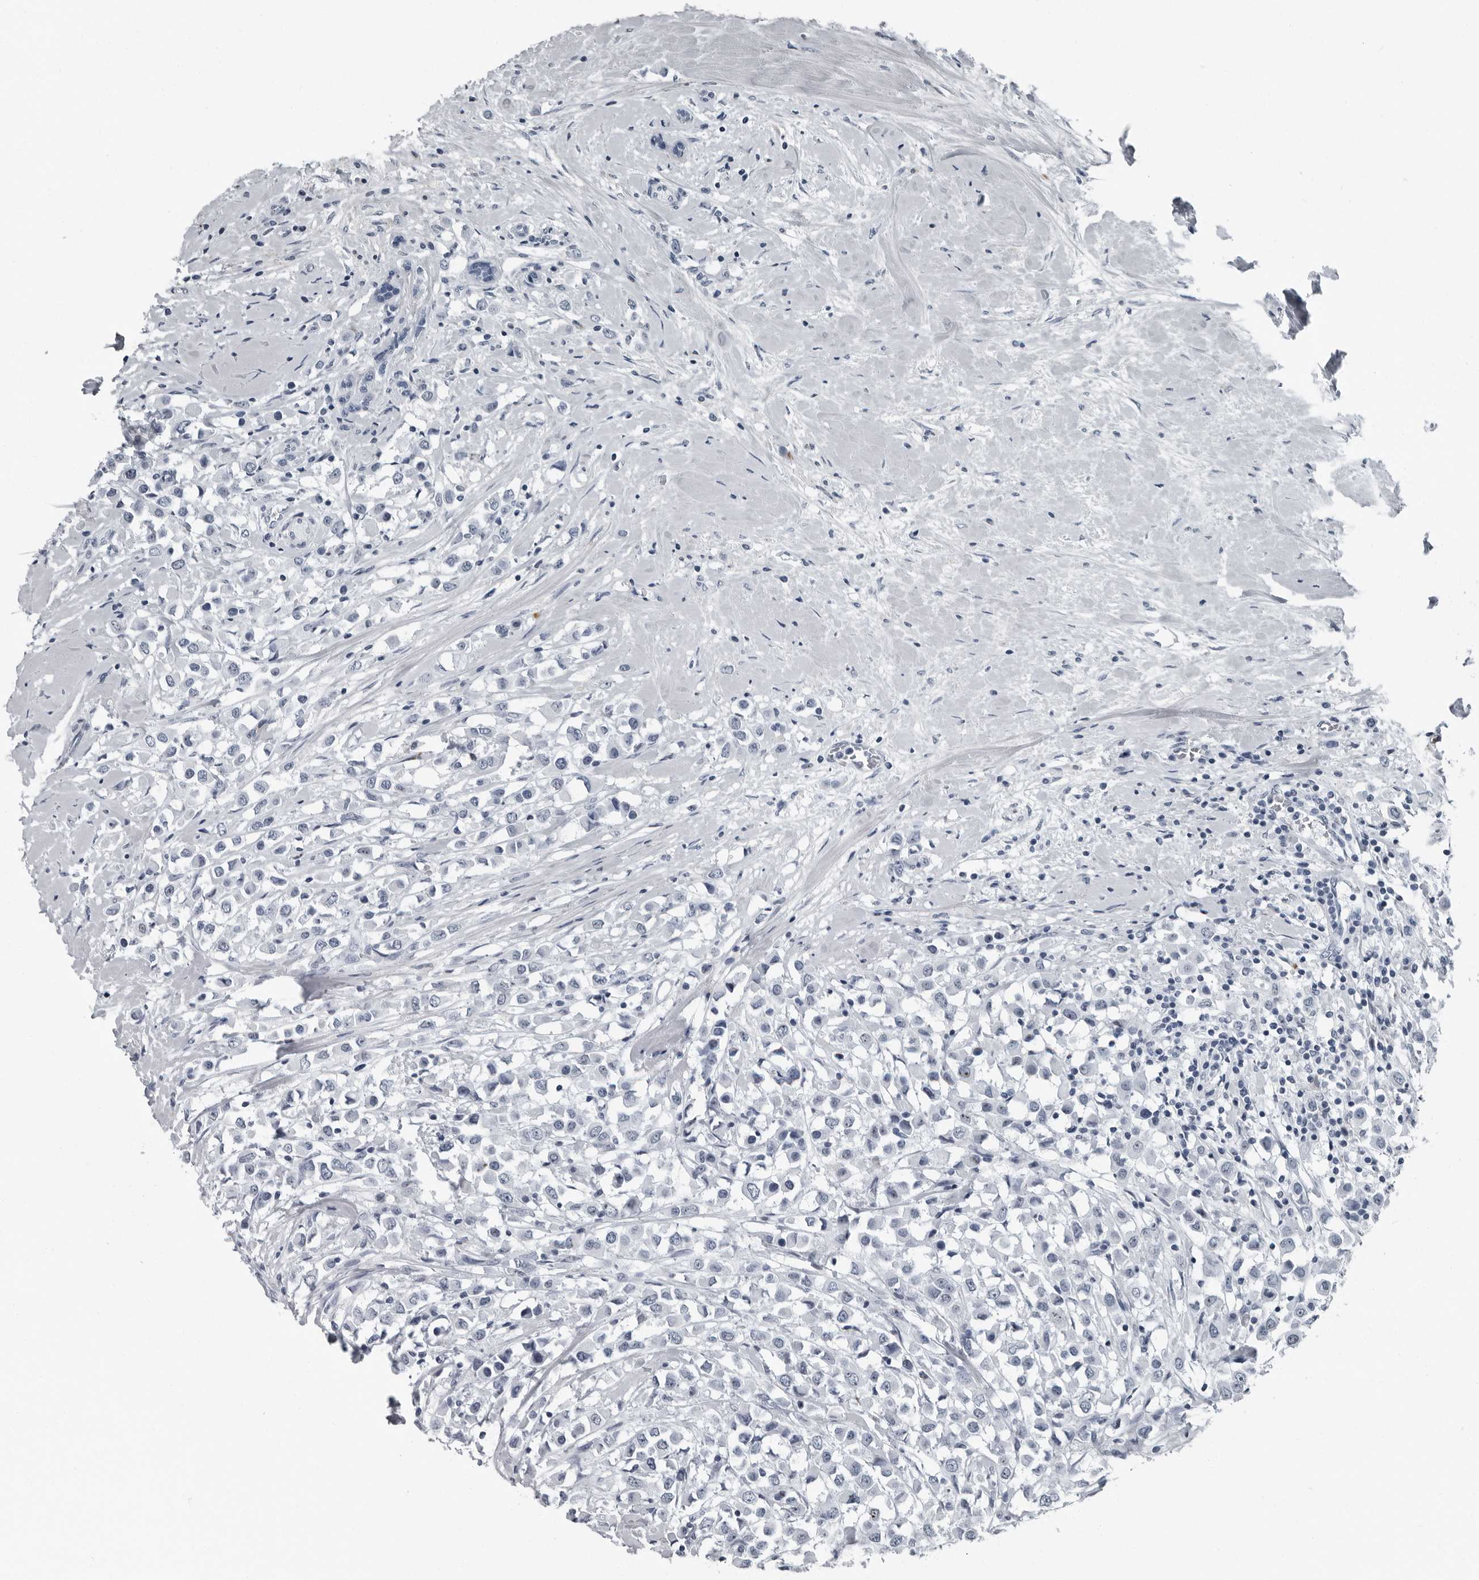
{"staining": {"intensity": "negative", "quantity": "none", "location": "none"}, "tissue": "breast cancer", "cell_type": "Tumor cells", "image_type": "cancer", "snomed": [{"axis": "morphology", "description": "Duct carcinoma"}, {"axis": "topography", "description": "Breast"}], "caption": "There is no significant expression in tumor cells of infiltrating ductal carcinoma (breast).", "gene": "PDCD11", "patient": {"sex": "female", "age": 61}}